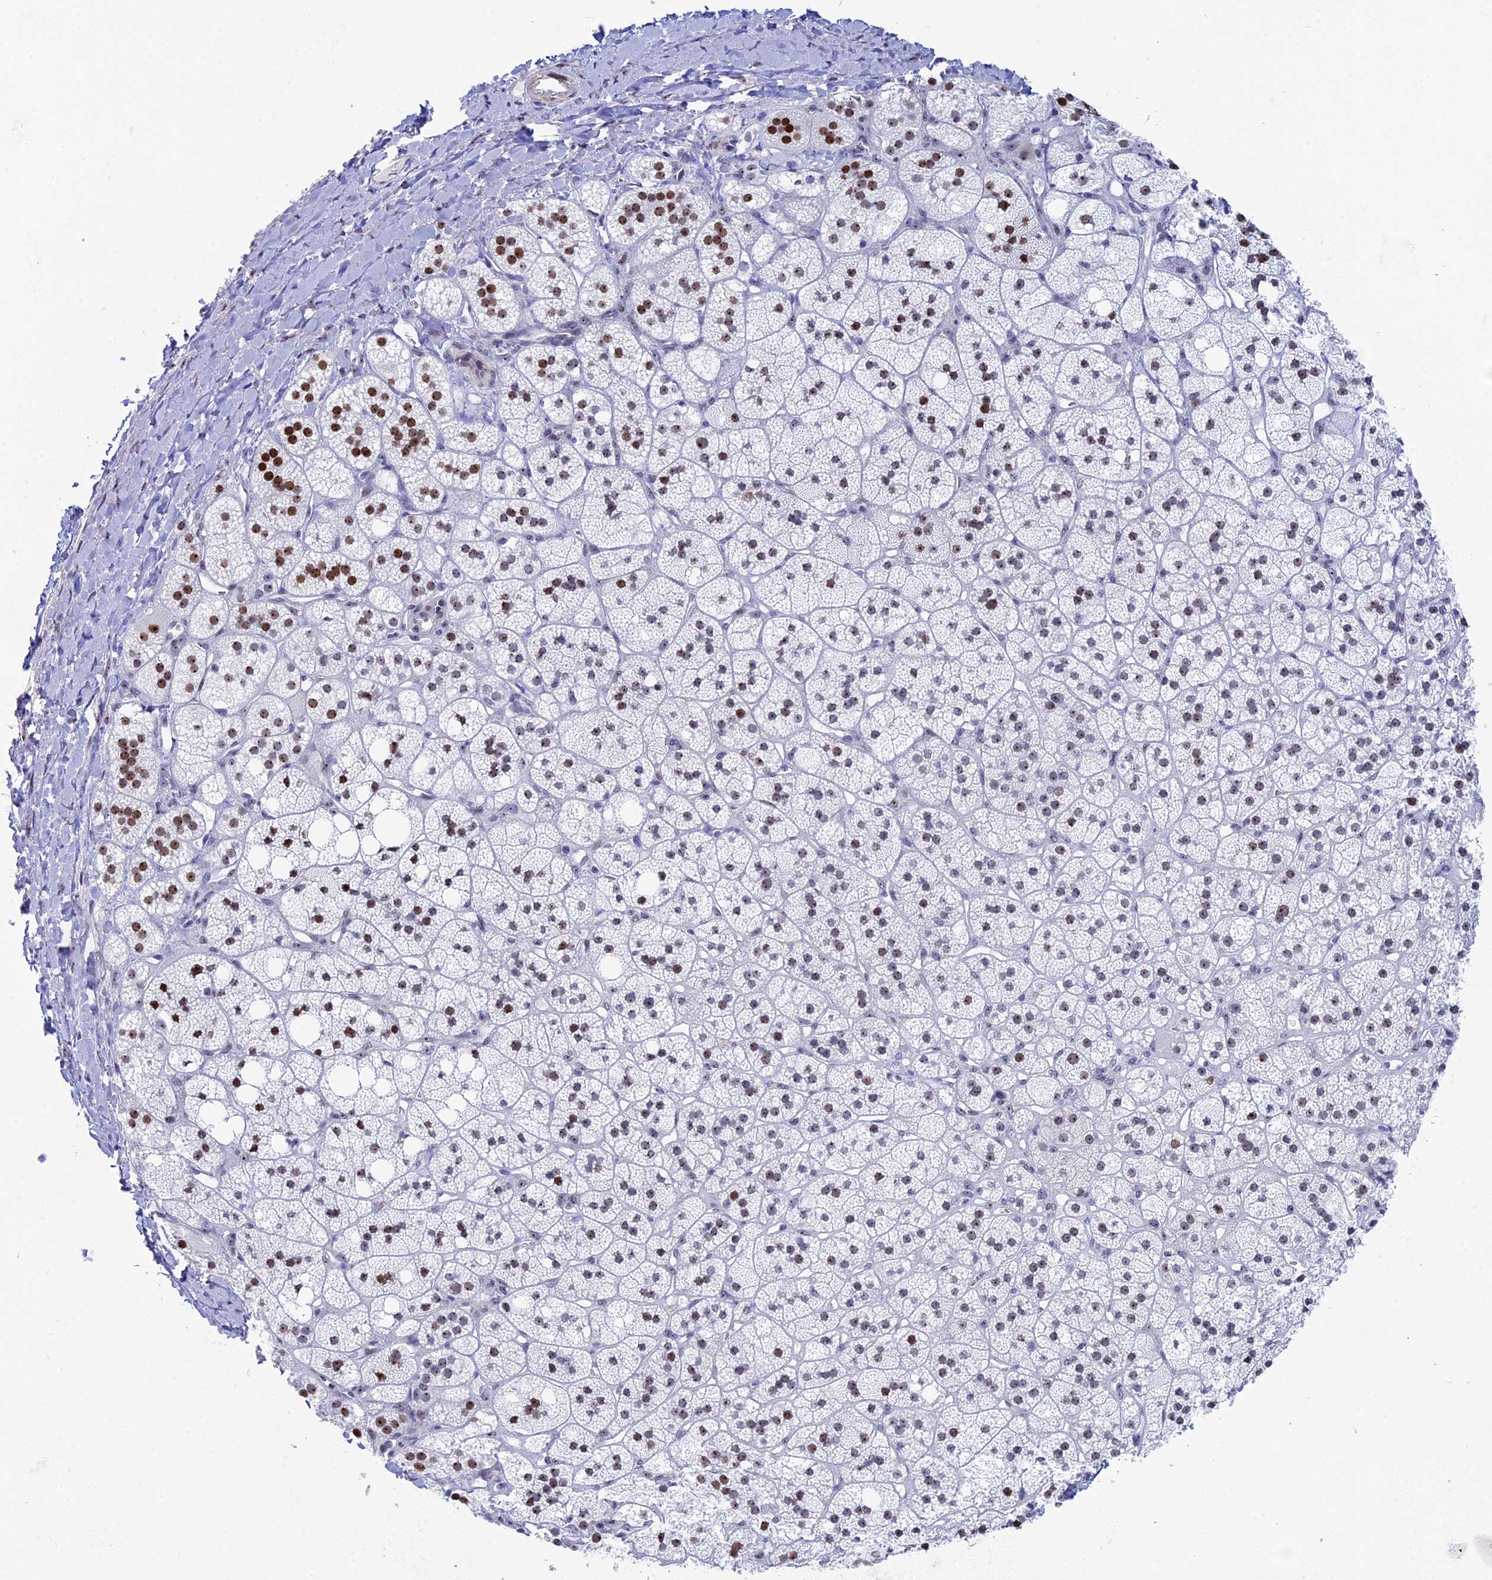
{"staining": {"intensity": "moderate", "quantity": "25%-75%", "location": "nuclear"}, "tissue": "adrenal gland", "cell_type": "Glandular cells", "image_type": "normal", "snomed": [{"axis": "morphology", "description": "Normal tissue, NOS"}, {"axis": "topography", "description": "Adrenal gland"}], "caption": "A medium amount of moderate nuclear positivity is identified in approximately 25%-75% of glandular cells in unremarkable adrenal gland. (DAB (3,3'-diaminobenzidine) IHC, brown staining for protein, blue staining for nuclei).", "gene": "CCDC86", "patient": {"sex": "male", "age": 61}}